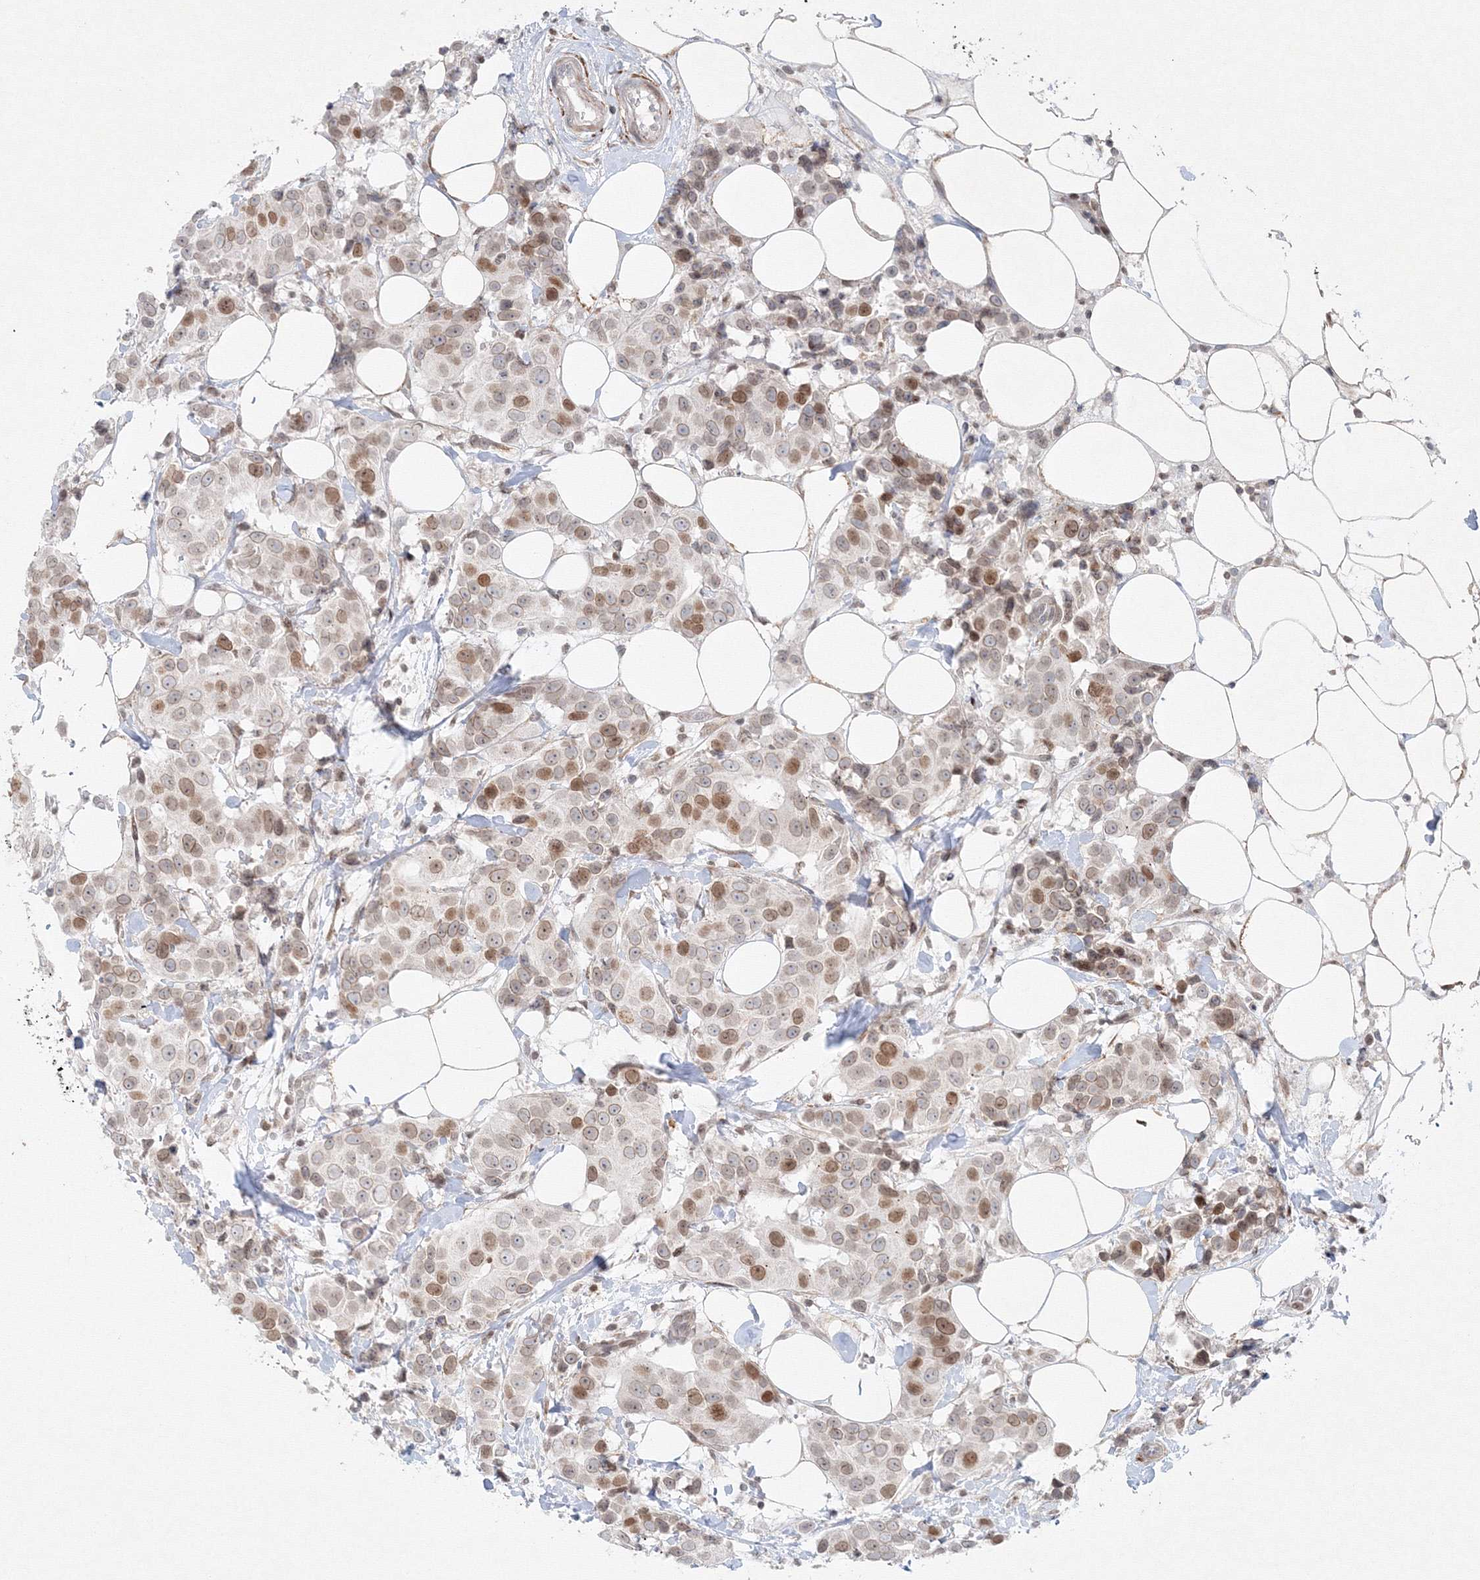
{"staining": {"intensity": "moderate", "quantity": "<25%", "location": "nuclear"}, "tissue": "breast cancer", "cell_type": "Tumor cells", "image_type": "cancer", "snomed": [{"axis": "morphology", "description": "Normal tissue, NOS"}, {"axis": "morphology", "description": "Duct carcinoma"}, {"axis": "topography", "description": "Breast"}], "caption": "This image demonstrates IHC staining of breast cancer, with low moderate nuclear expression in approximately <25% of tumor cells.", "gene": "KIF4A", "patient": {"sex": "female", "age": 39}}